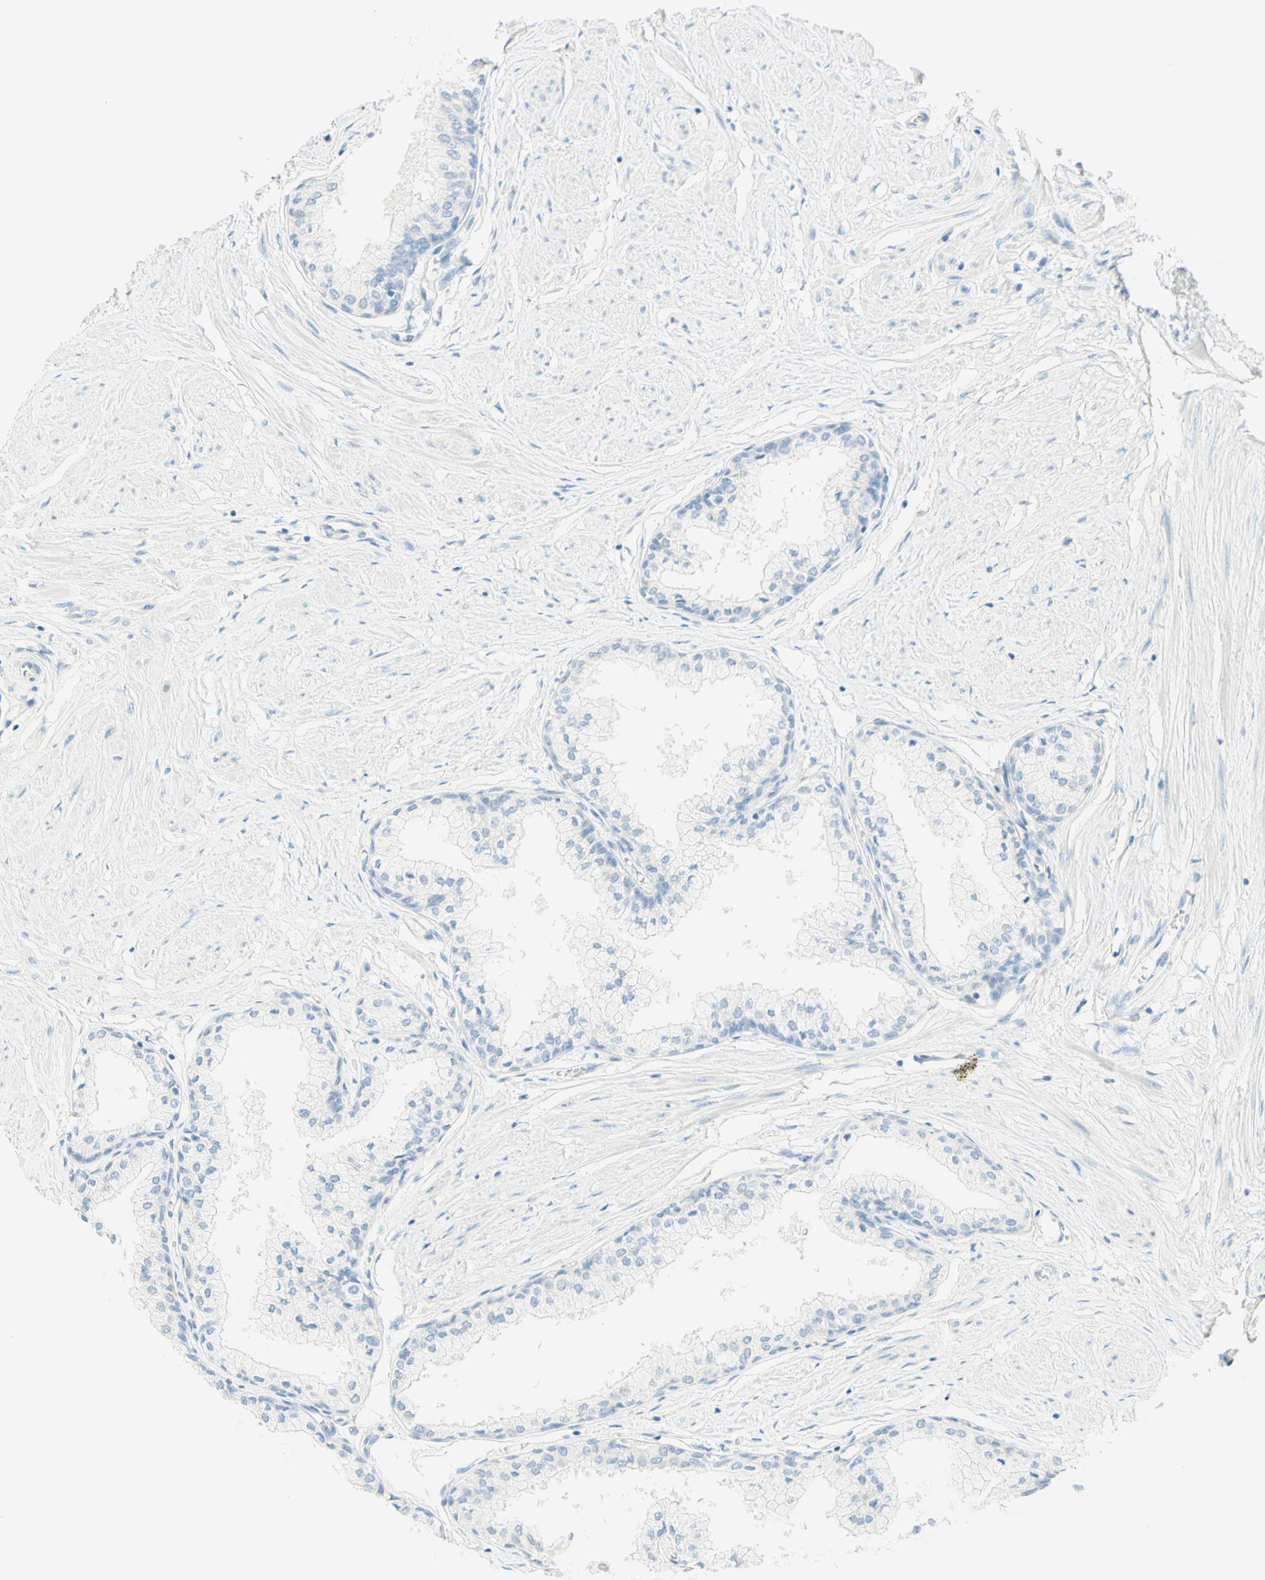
{"staining": {"intensity": "negative", "quantity": "none", "location": "none"}, "tissue": "prostate", "cell_type": "Glandular cells", "image_type": "normal", "snomed": [{"axis": "morphology", "description": "Normal tissue, NOS"}, {"axis": "topography", "description": "Prostate"}, {"axis": "topography", "description": "Seminal veicle"}], "caption": "This micrograph is of unremarkable prostate stained with immunohistochemistry (IHC) to label a protein in brown with the nuclei are counter-stained blue. There is no positivity in glandular cells.", "gene": "TMEM132D", "patient": {"sex": "male", "age": 60}}